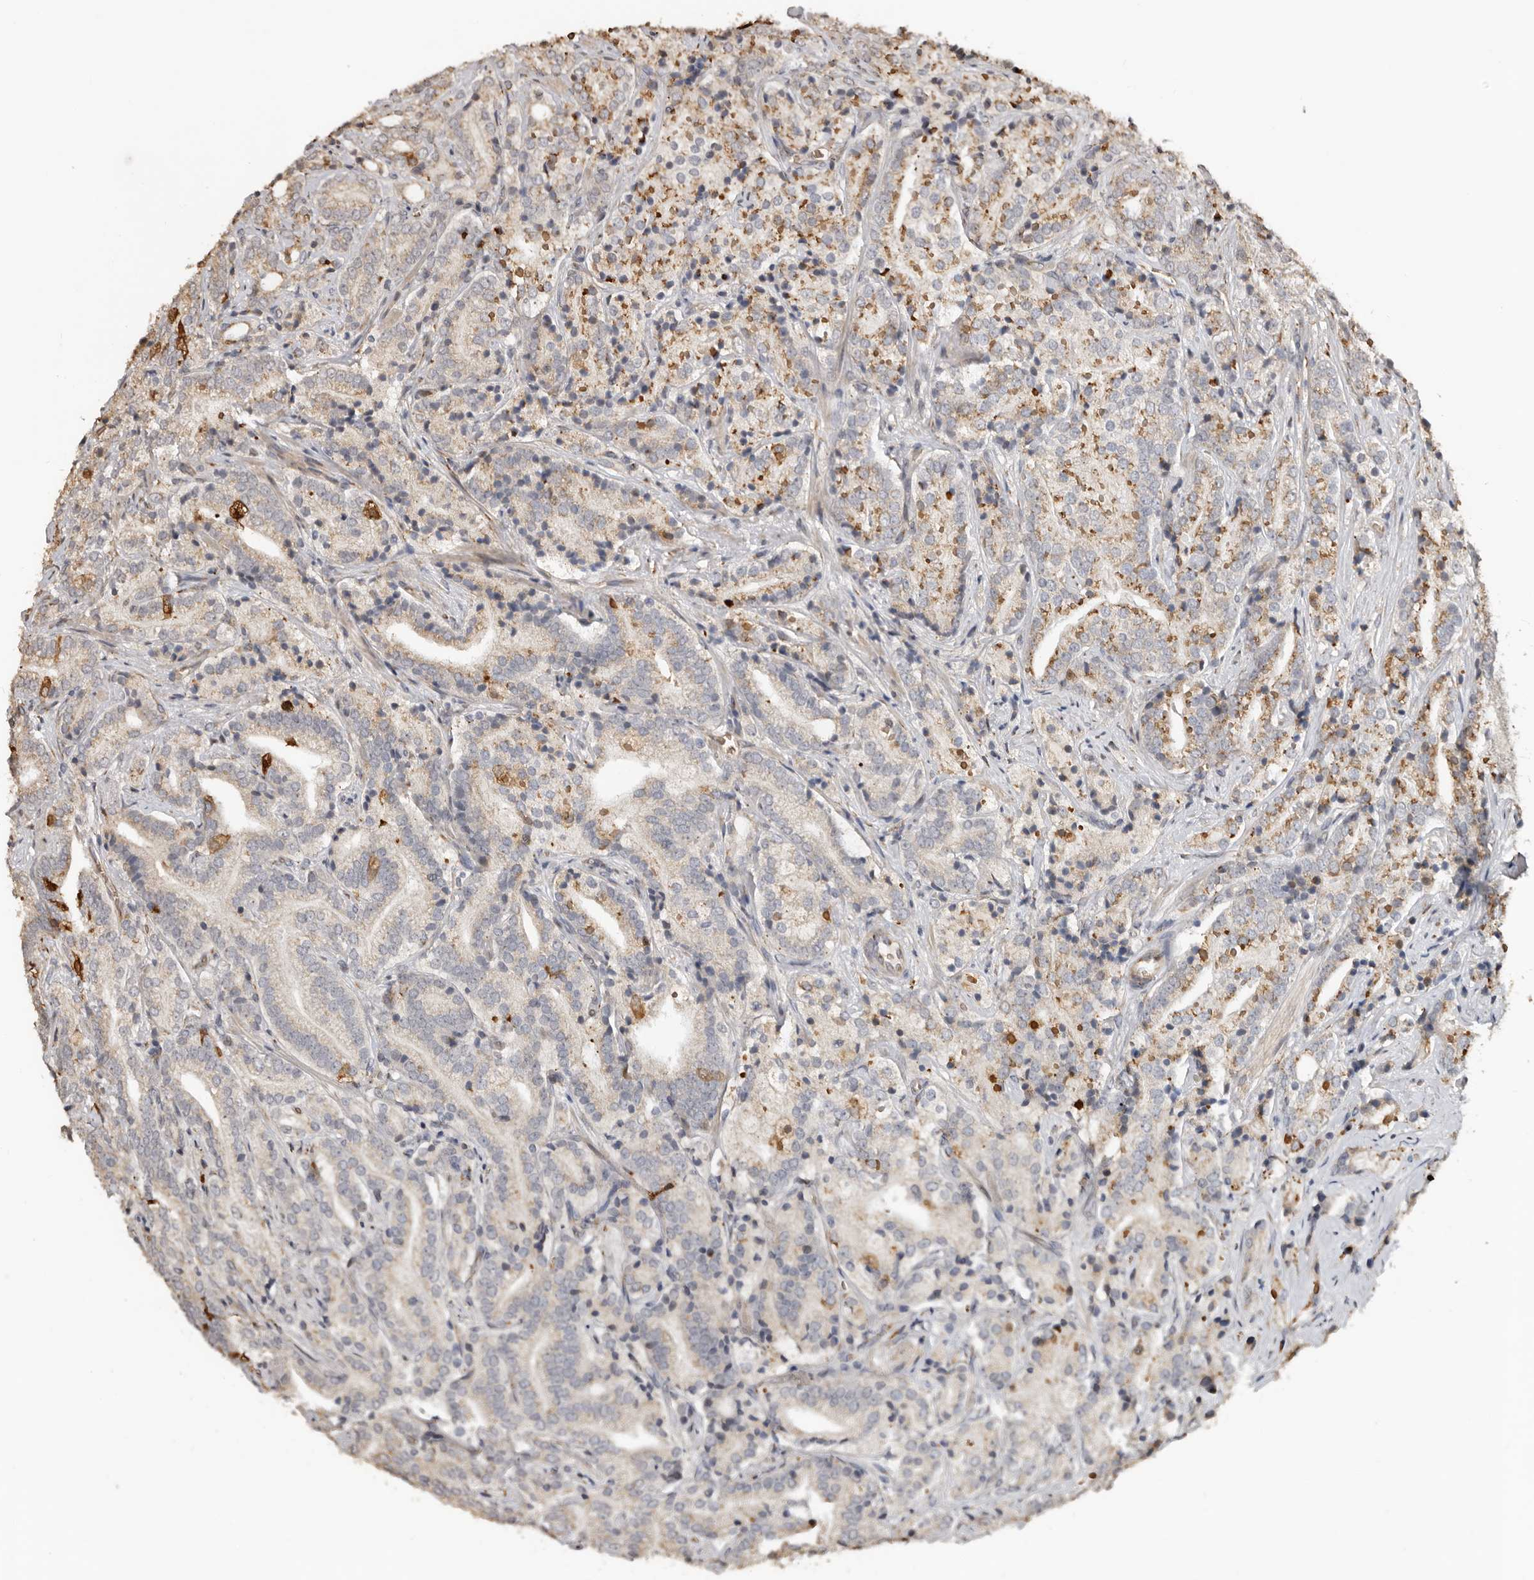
{"staining": {"intensity": "moderate", "quantity": "25%-75%", "location": "cytoplasmic/membranous"}, "tissue": "prostate cancer", "cell_type": "Tumor cells", "image_type": "cancer", "snomed": [{"axis": "morphology", "description": "Adenocarcinoma, High grade"}, {"axis": "topography", "description": "Prostate"}], "caption": "High-power microscopy captured an IHC histopathology image of prostate high-grade adenocarcinoma, revealing moderate cytoplasmic/membranous expression in approximately 25%-75% of tumor cells.", "gene": "ENTREP1", "patient": {"sex": "male", "age": 57}}